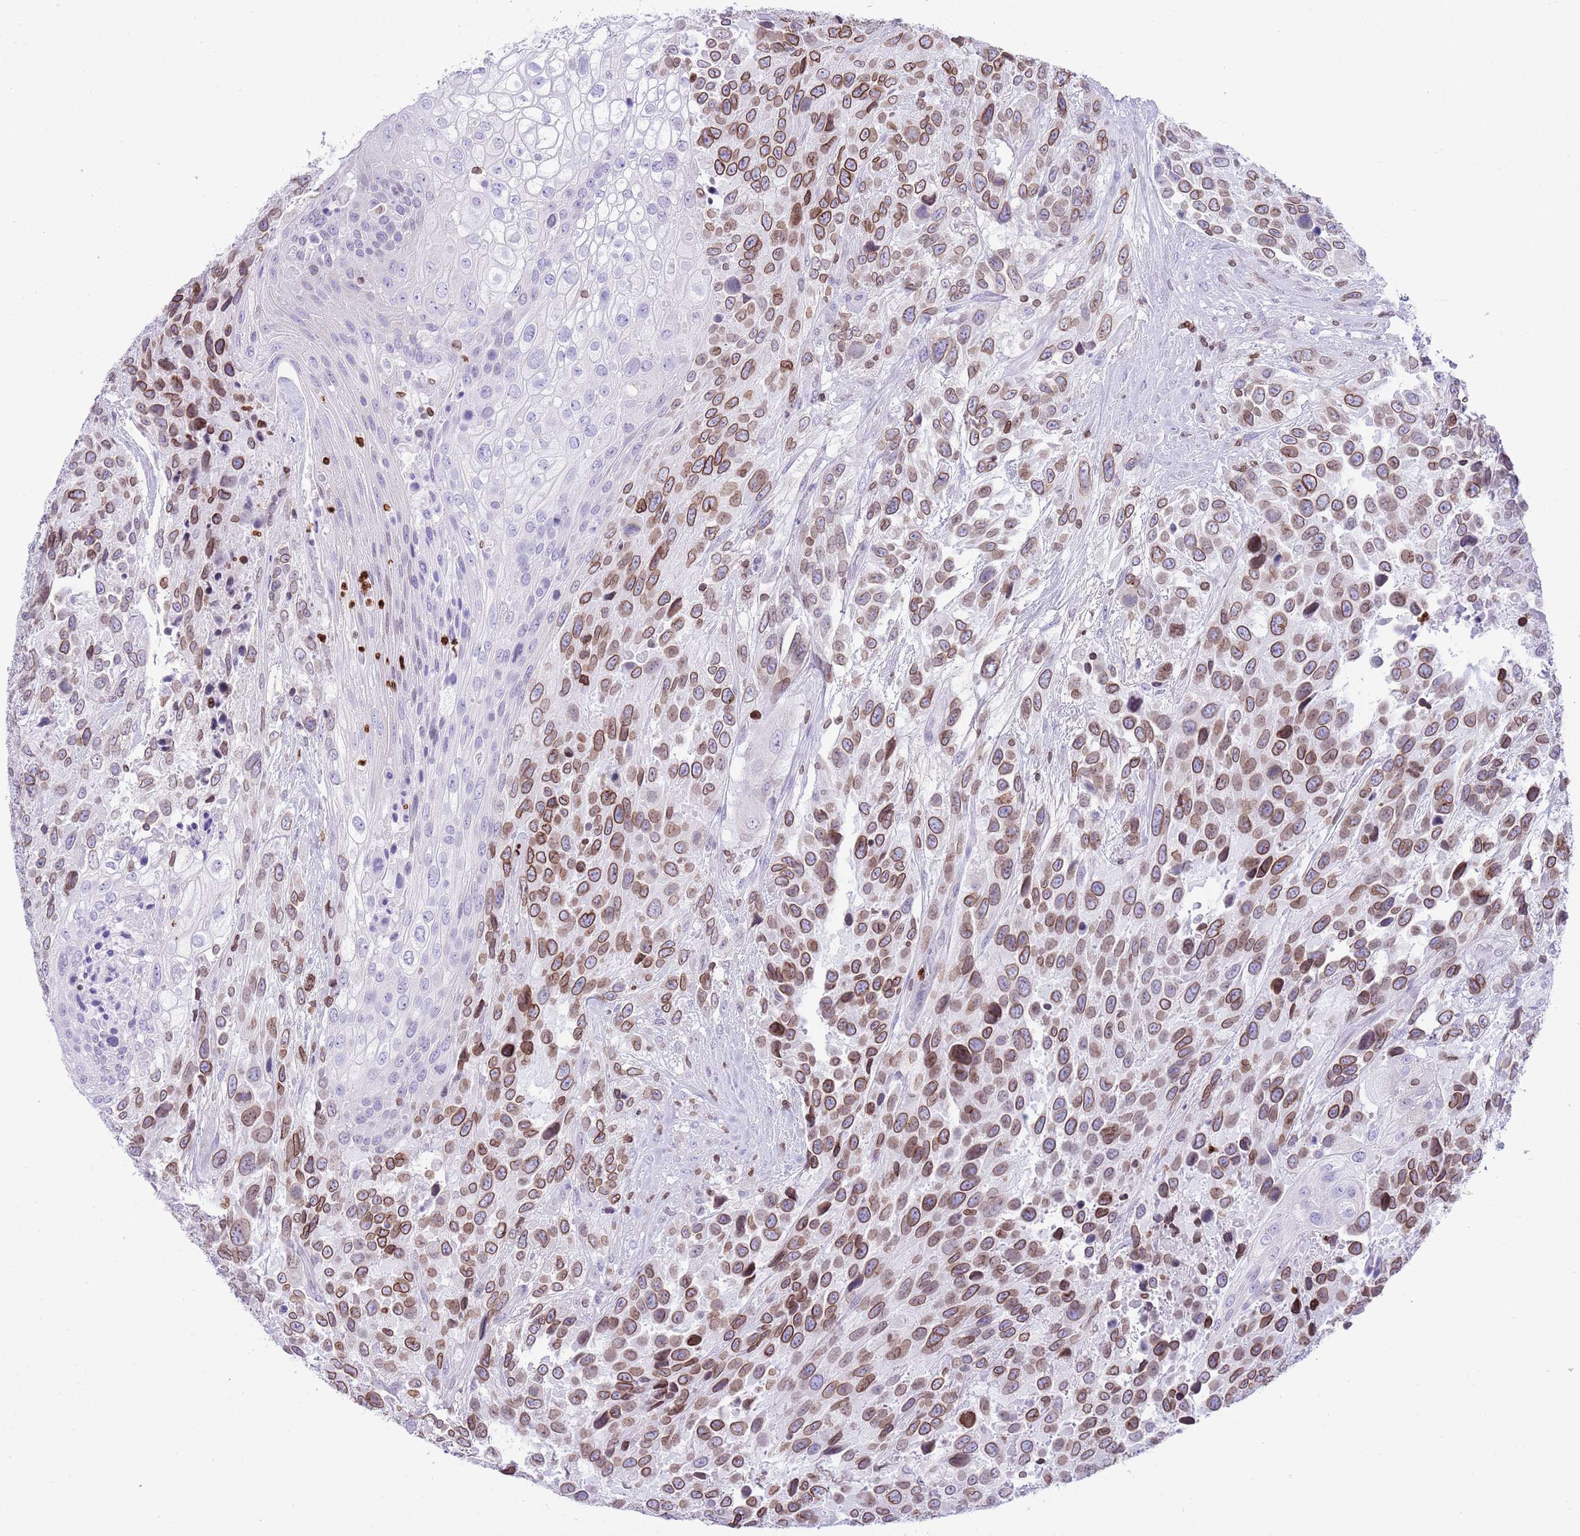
{"staining": {"intensity": "strong", "quantity": ">75%", "location": "cytoplasmic/membranous,nuclear"}, "tissue": "urothelial cancer", "cell_type": "Tumor cells", "image_type": "cancer", "snomed": [{"axis": "morphology", "description": "Urothelial carcinoma, High grade"}, {"axis": "topography", "description": "Urinary bladder"}], "caption": "This is an image of IHC staining of urothelial cancer, which shows strong positivity in the cytoplasmic/membranous and nuclear of tumor cells.", "gene": "LBR", "patient": {"sex": "female", "age": 70}}